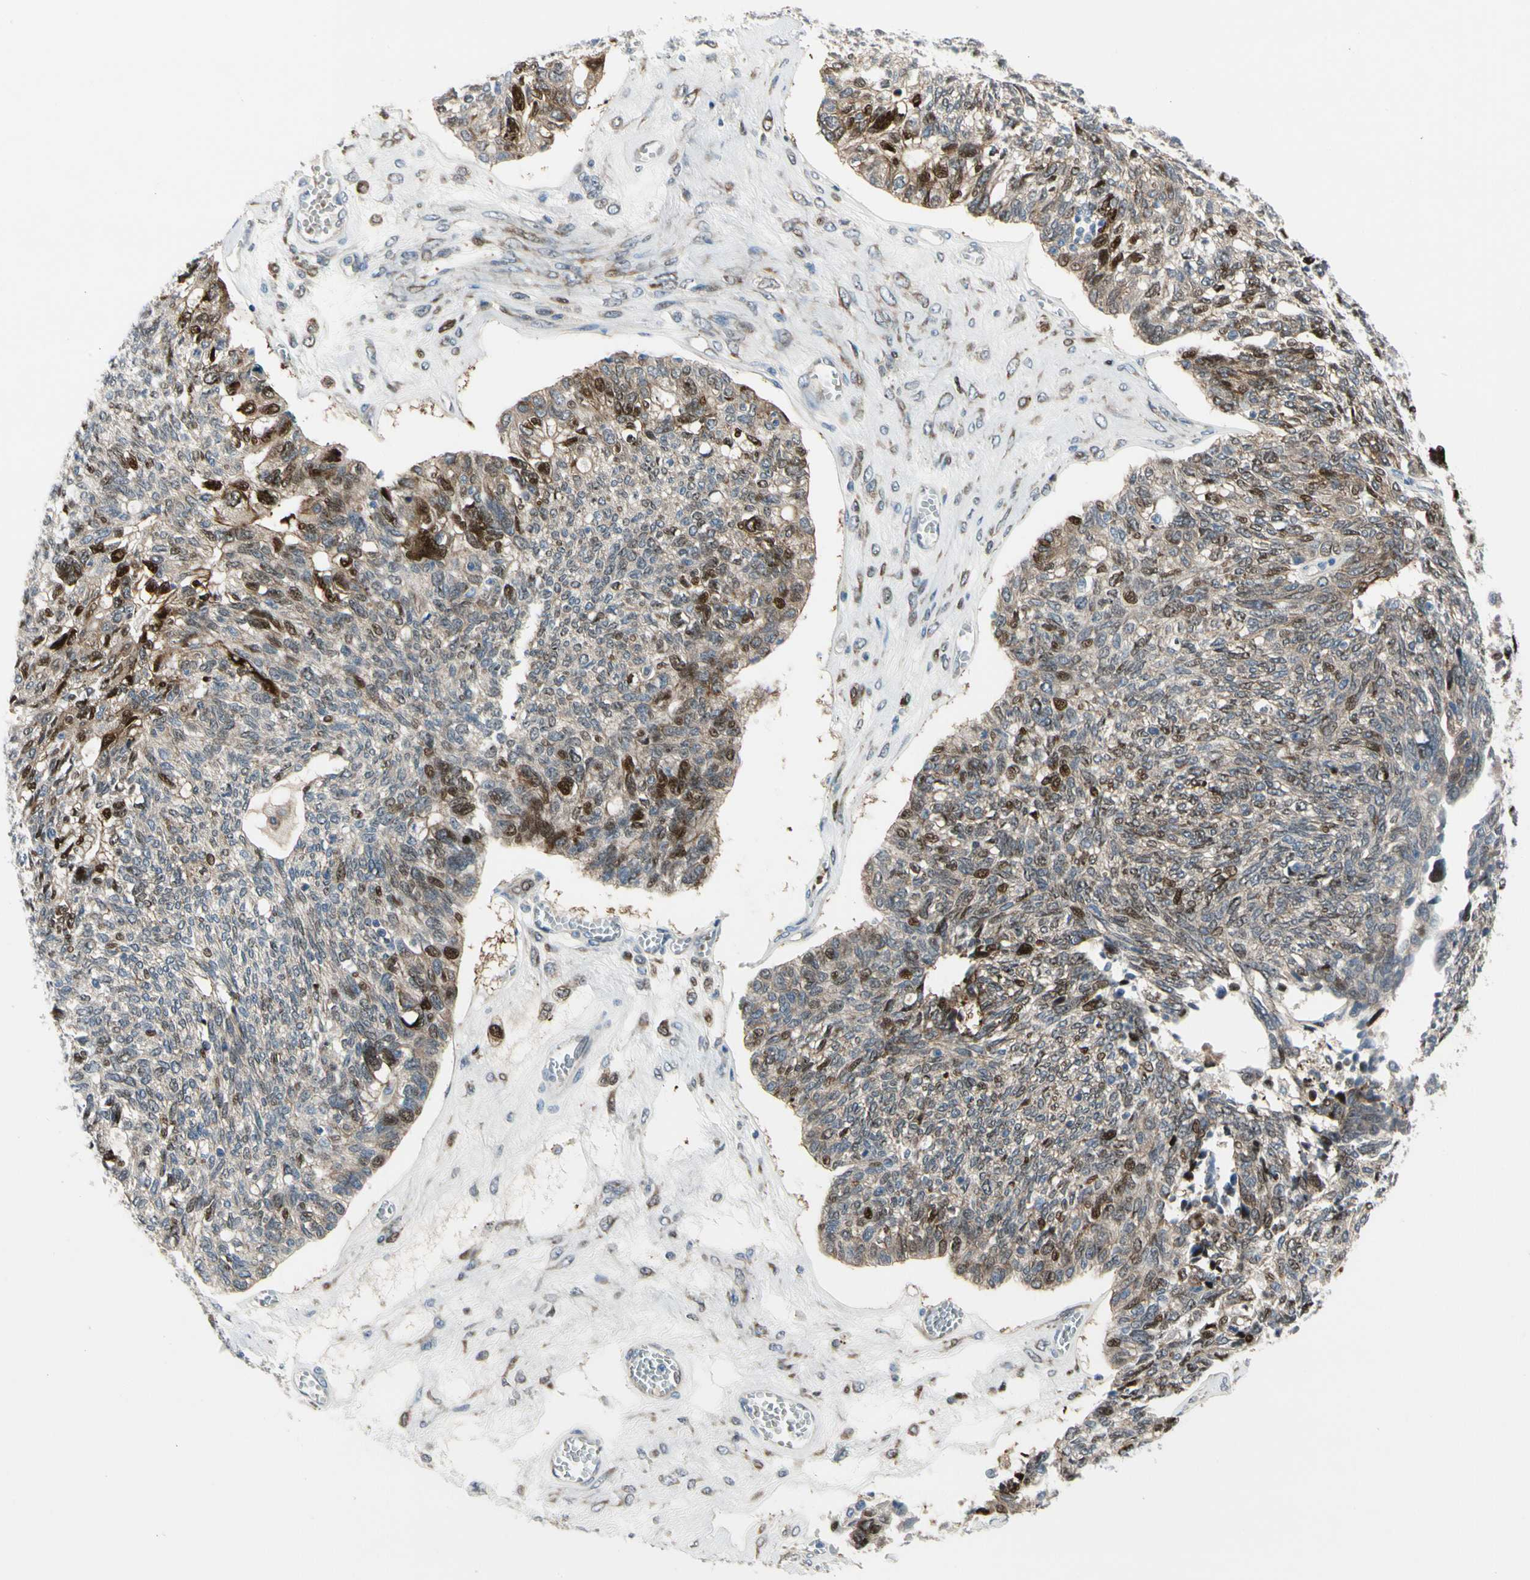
{"staining": {"intensity": "moderate", "quantity": "<25%", "location": "cytoplasmic/membranous,nuclear"}, "tissue": "ovarian cancer", "cell_type": "Tumor cells", "image_type": "cancer", "snomed": [{"axis": "morphology", "description": "Cystadenocarcinoma, serous, NOS"}, {"axis": "topography", "description": "Ovary"}], "caption": "Immunohistochemistry of ovarian cancer (serous cystadenocarcinoma) shows low levels of moderate cytoplasmic/membranous and nuclear staining in approximately <25% of tumor cells.", "gene": "HMGCR", "patient": {"sex": "female", "age": 79}}